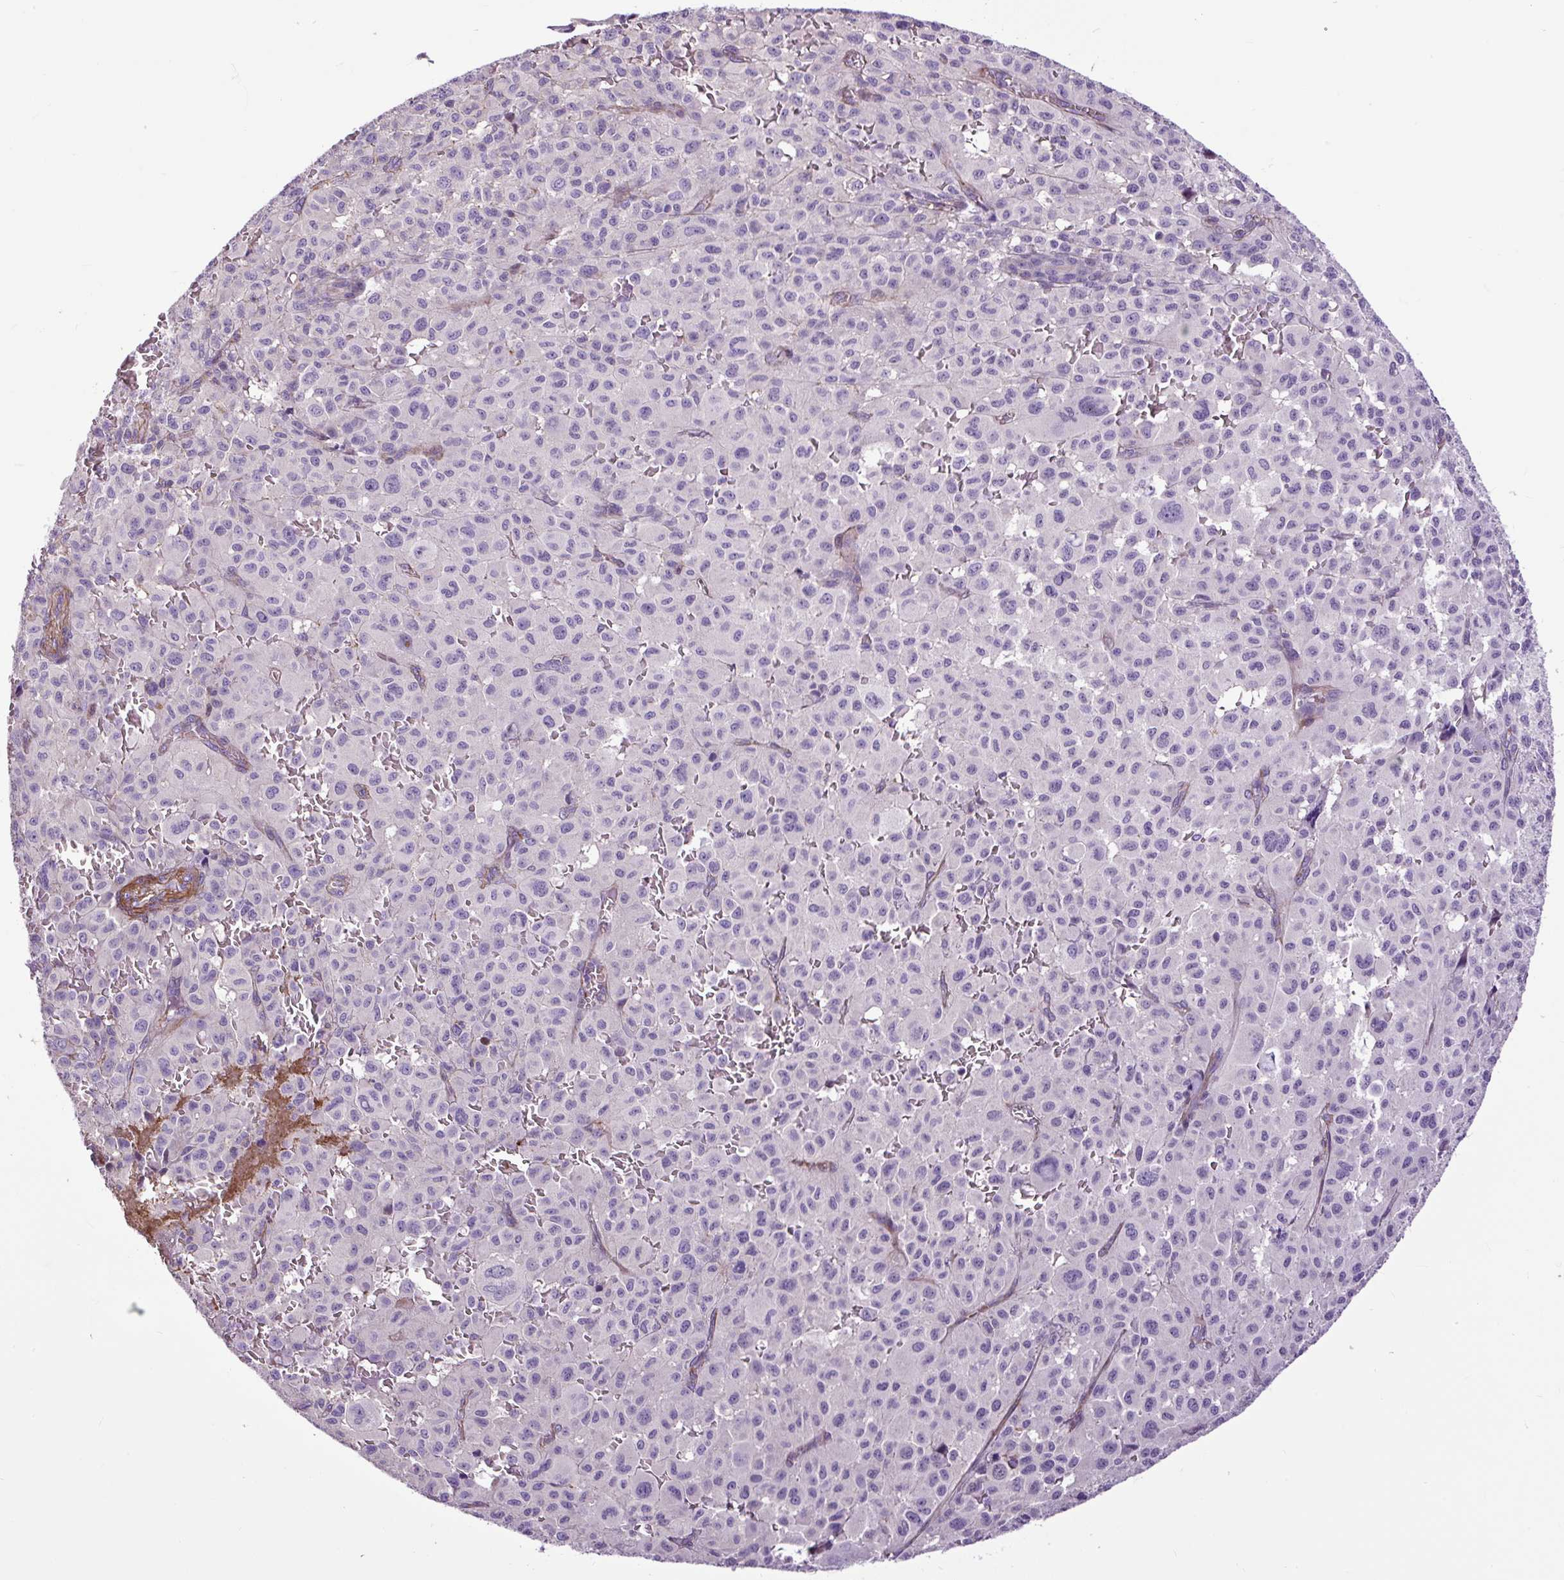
{"staining": {"intensity": "negative", "quantity": "none", "location": "none"}, "tissue": "melanoma", "cell_type": "Tumor cells", "image_type": "cancer", "snomed": [{"axis": "morphology", "description": "Malignant melanoma, NOS"}, {"axis": "topography", "description": "Skin"}], "caption": "Tumor cells show no significant protein positivity in melanoma.", "gene": "ZNF197", "patient": {"sex": "female", "age": 74}}